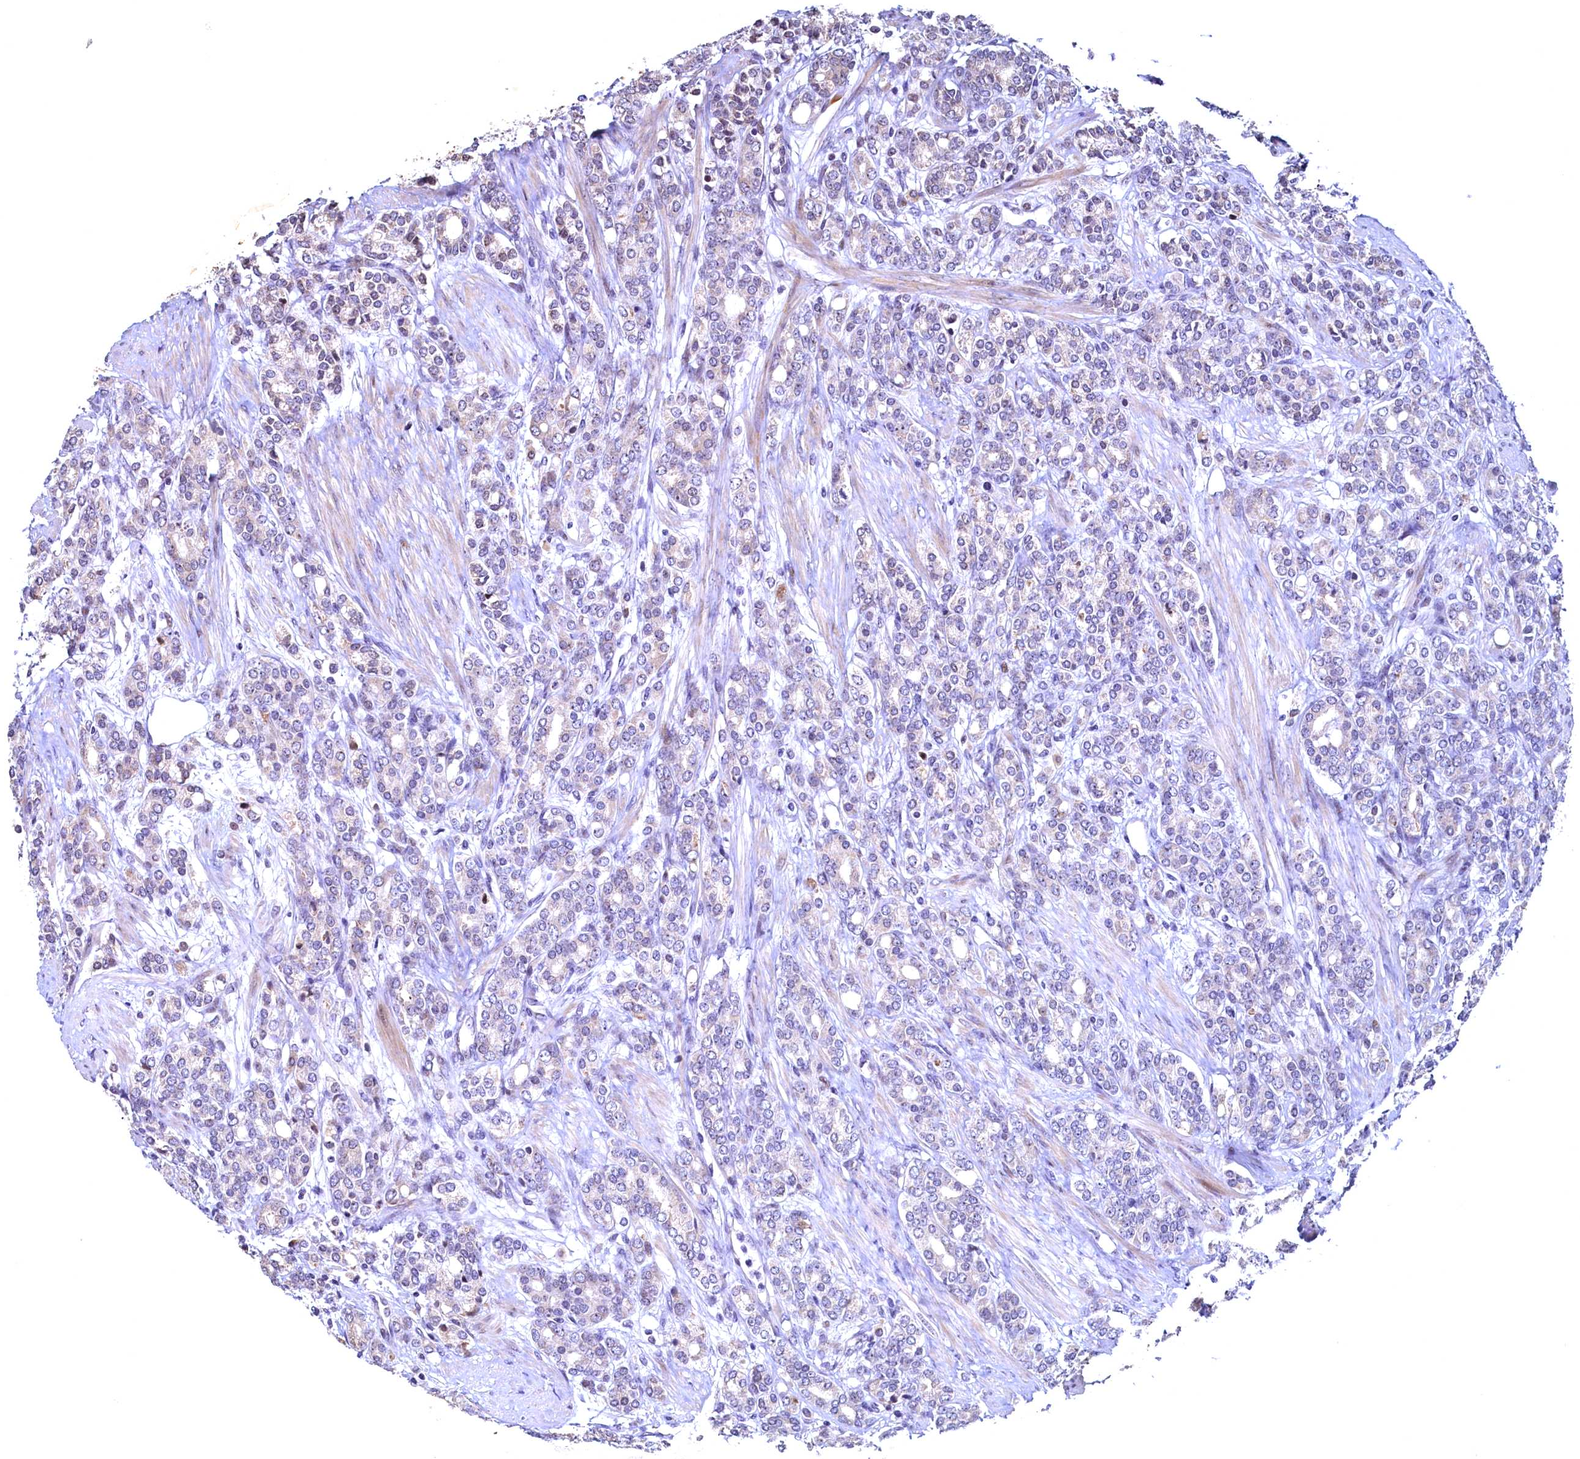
{"staining": {"intensity": "negative", "quantity": "none", "location": "none"}, "tissue": "prostate cancer", "cell_type": "Tumor cells", "image_type": "cancer", "snomed": [{"axis": "morphology", "description": "Adenocarcinoma, High grade"}, {"axis": "topography", "description": "Prostate"}], "caption": "This histopathology image is of prostate high-grade adenocarcinoma stained with immunohistochemistry to label a protein in brown with the nuclei are counter-stained blue. There is no expression in tumor cells.", "gene": "LATS2", "patient": {"sex": "male", "age": 62}}